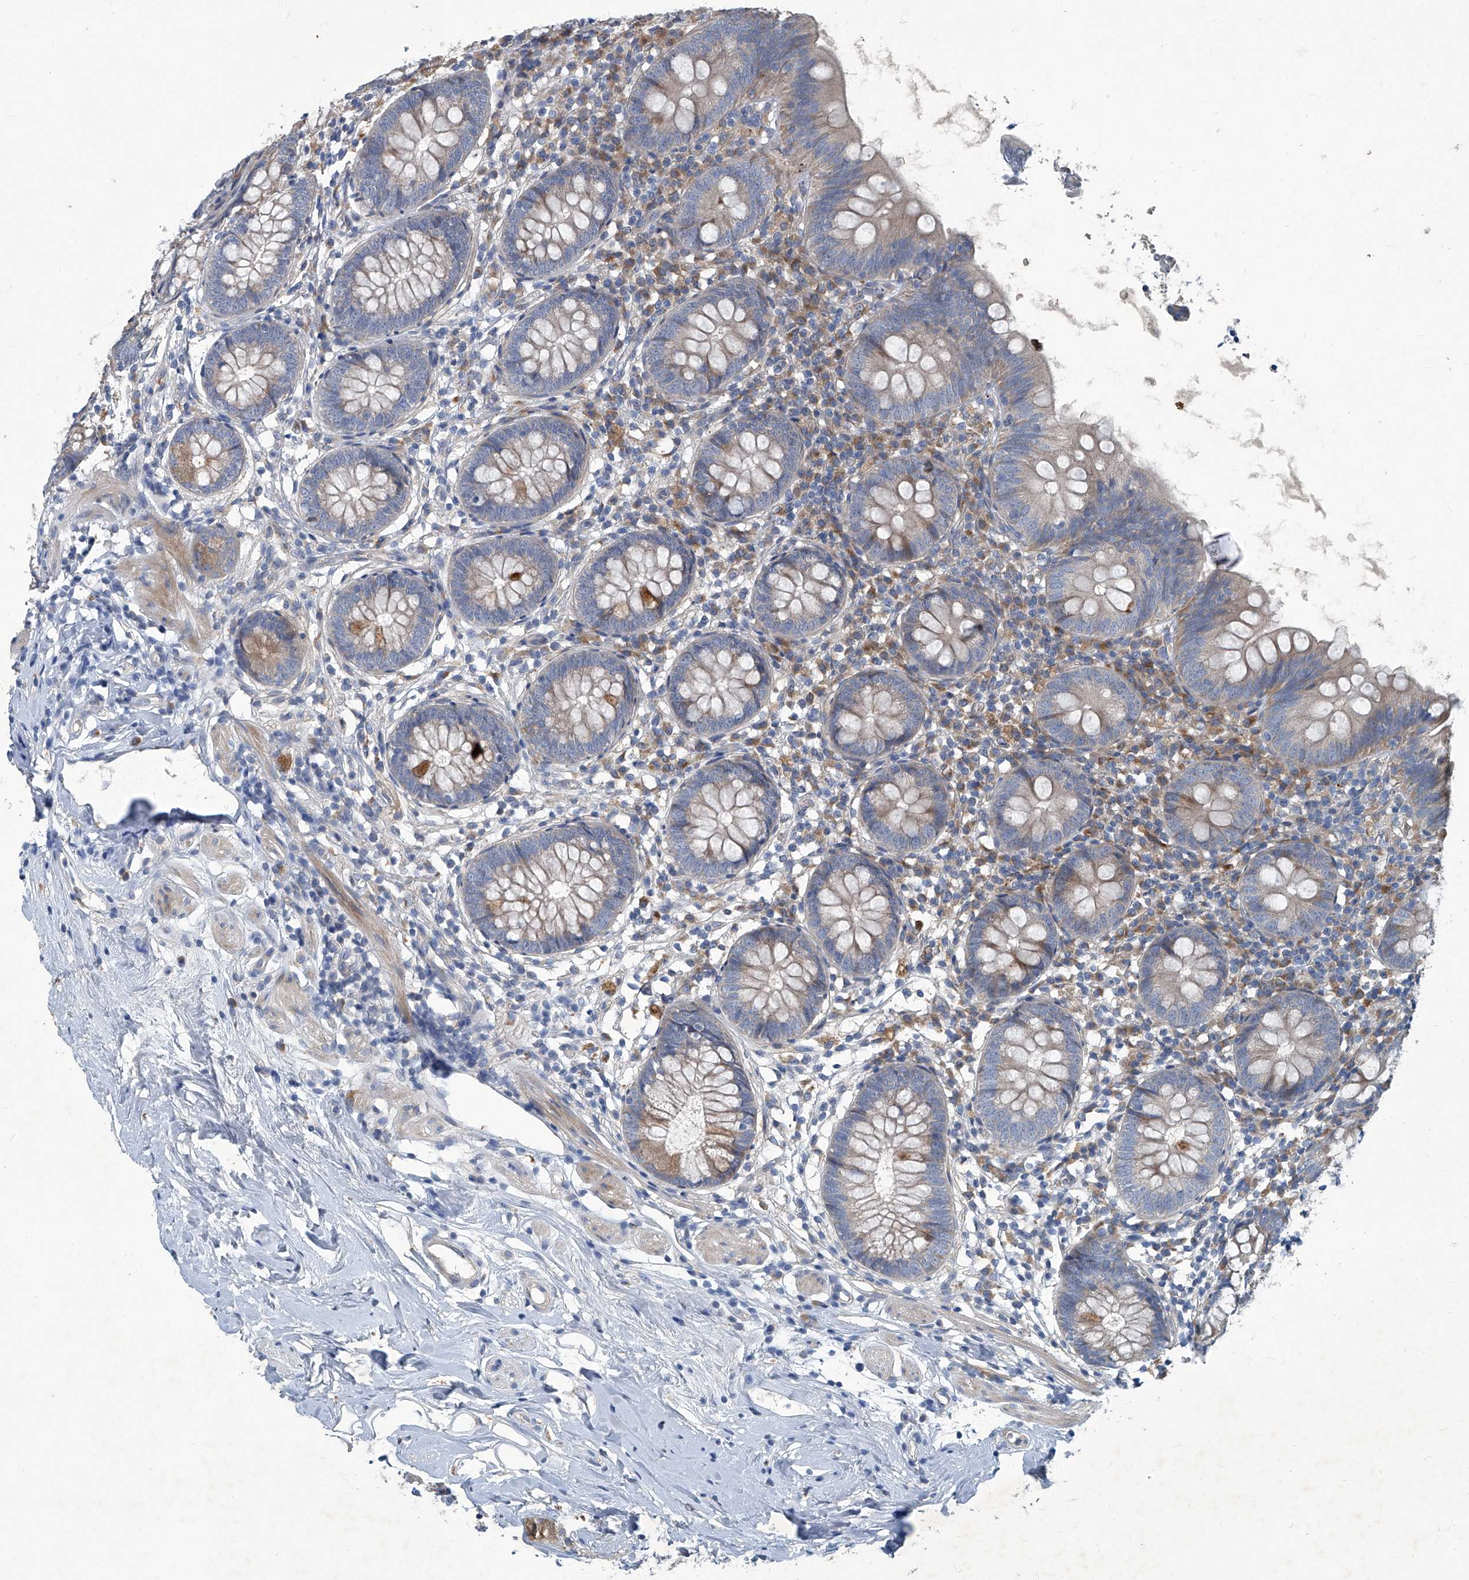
{"staining": {"intensity": "weak", "quantity": "25%-75%", "location": "cytoplasmic/membranous"}, "tissue": "appendix", "cell_type": "Glandular cells", "image_type": "normal", "snomed": [{"axis": "morphology", "description": "Normal tissue, NOS"}, {"axis": "topography", "description": "Appendix"}], "caption": "Protein expression analysis of benign appendix demonstrates weak cytoplasmic/membranous positivity in approximately 25%-75% of glandular cells.", "gene": "SLC26A11", "patient": {"sex": "female", "age": 62}}